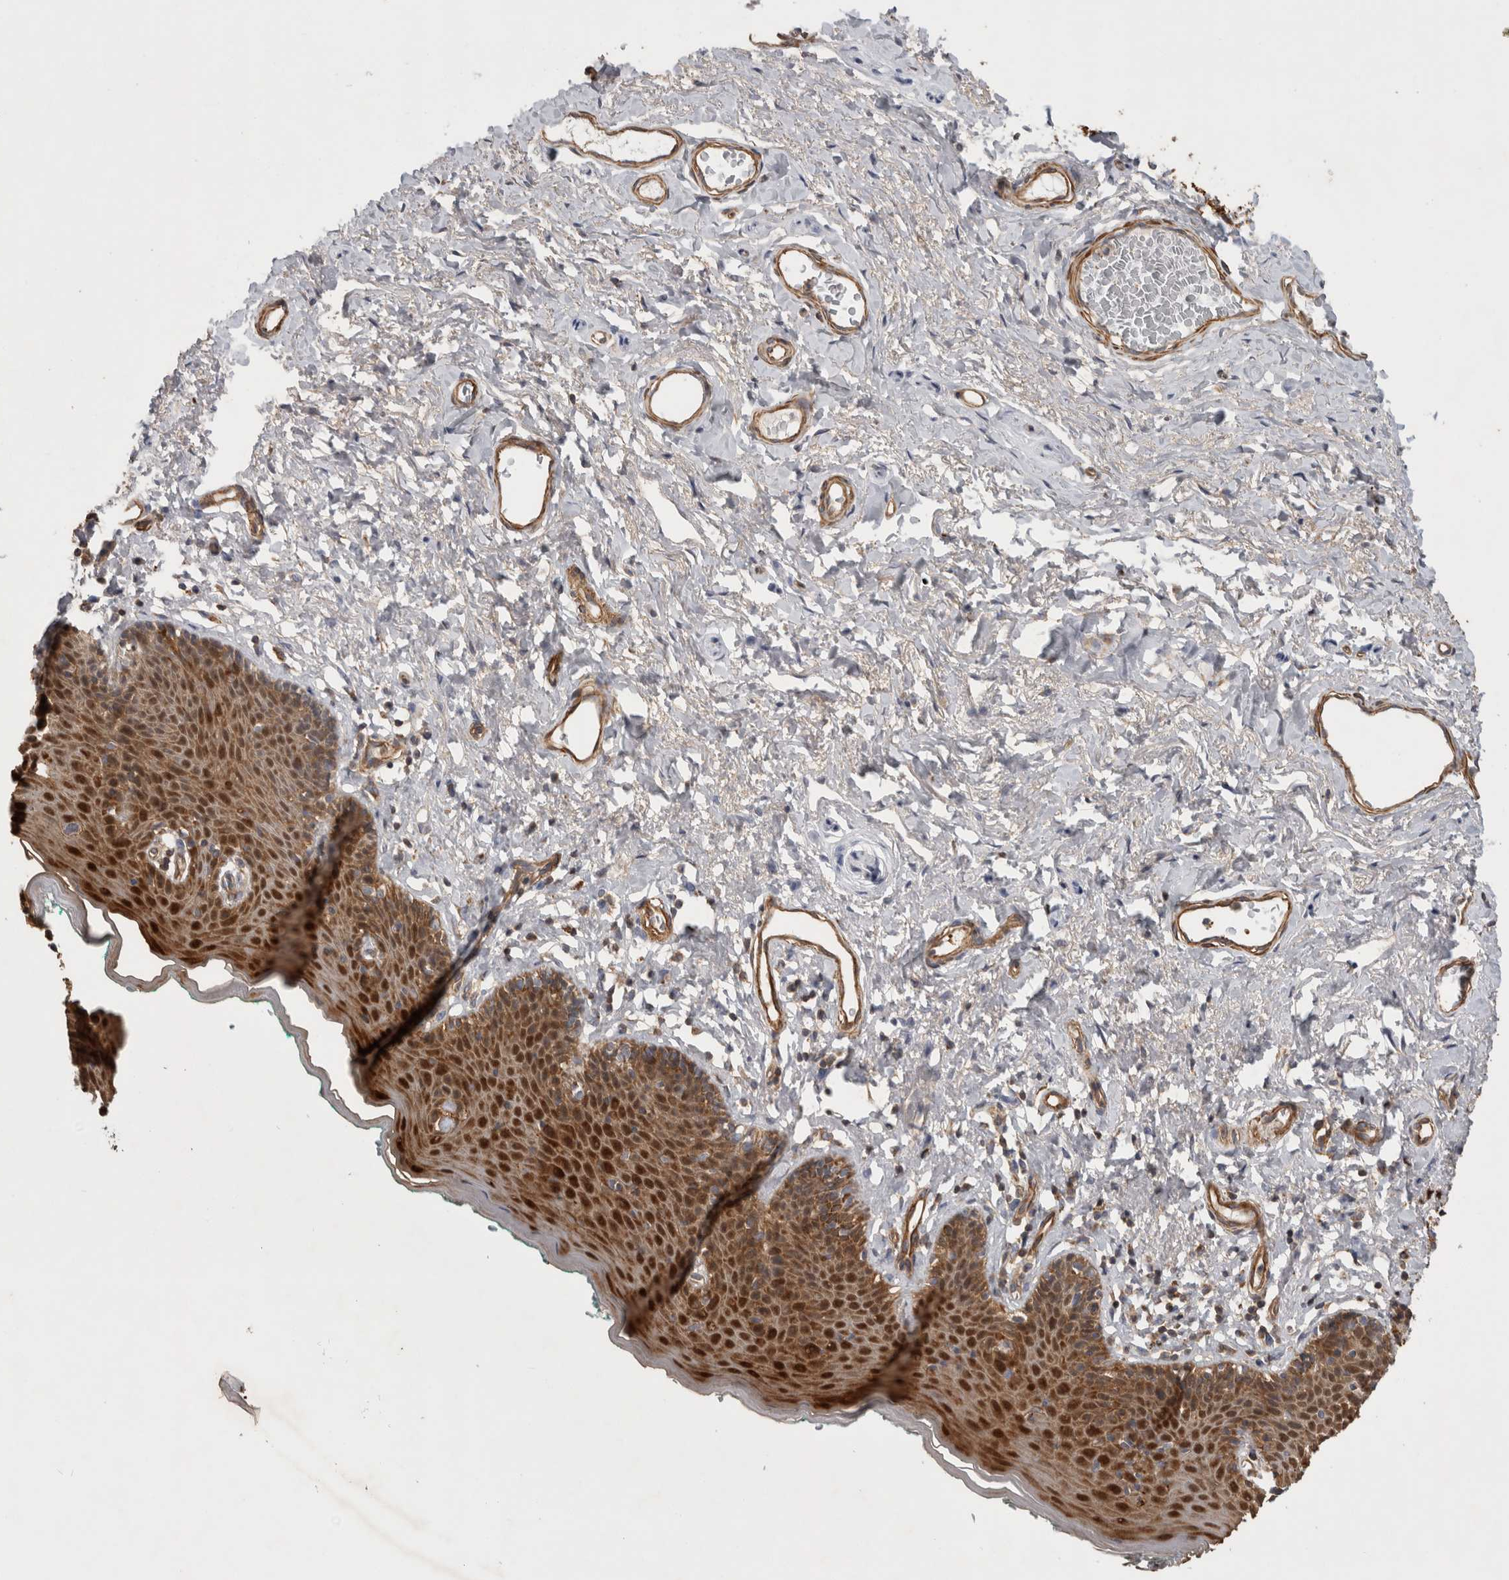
{"staining": {"intensity": "moderate", "quantity": ">75%", "location": "cytoplasmic/membranous,nuclear"}, "tissue": "skin", "cell_type": "Epidermal cells", "image_type": "normal", "snomed": [{"axis": "morphology", "description": "Normal tissue, NOS"}, {"axis": "topography", "description": "Vulva"}], "caption": "A micrograph of skin stained for a protein shows moderate cytoplasmic/membranous,nuclear brown staining in epidermal cells. Using DAB (brown) and hematoxylin (blue) stains, captured at high magnification using brightfield microscopy.", "gene": "SFXN2", "patient": {"sex": "female", "age": 66}}